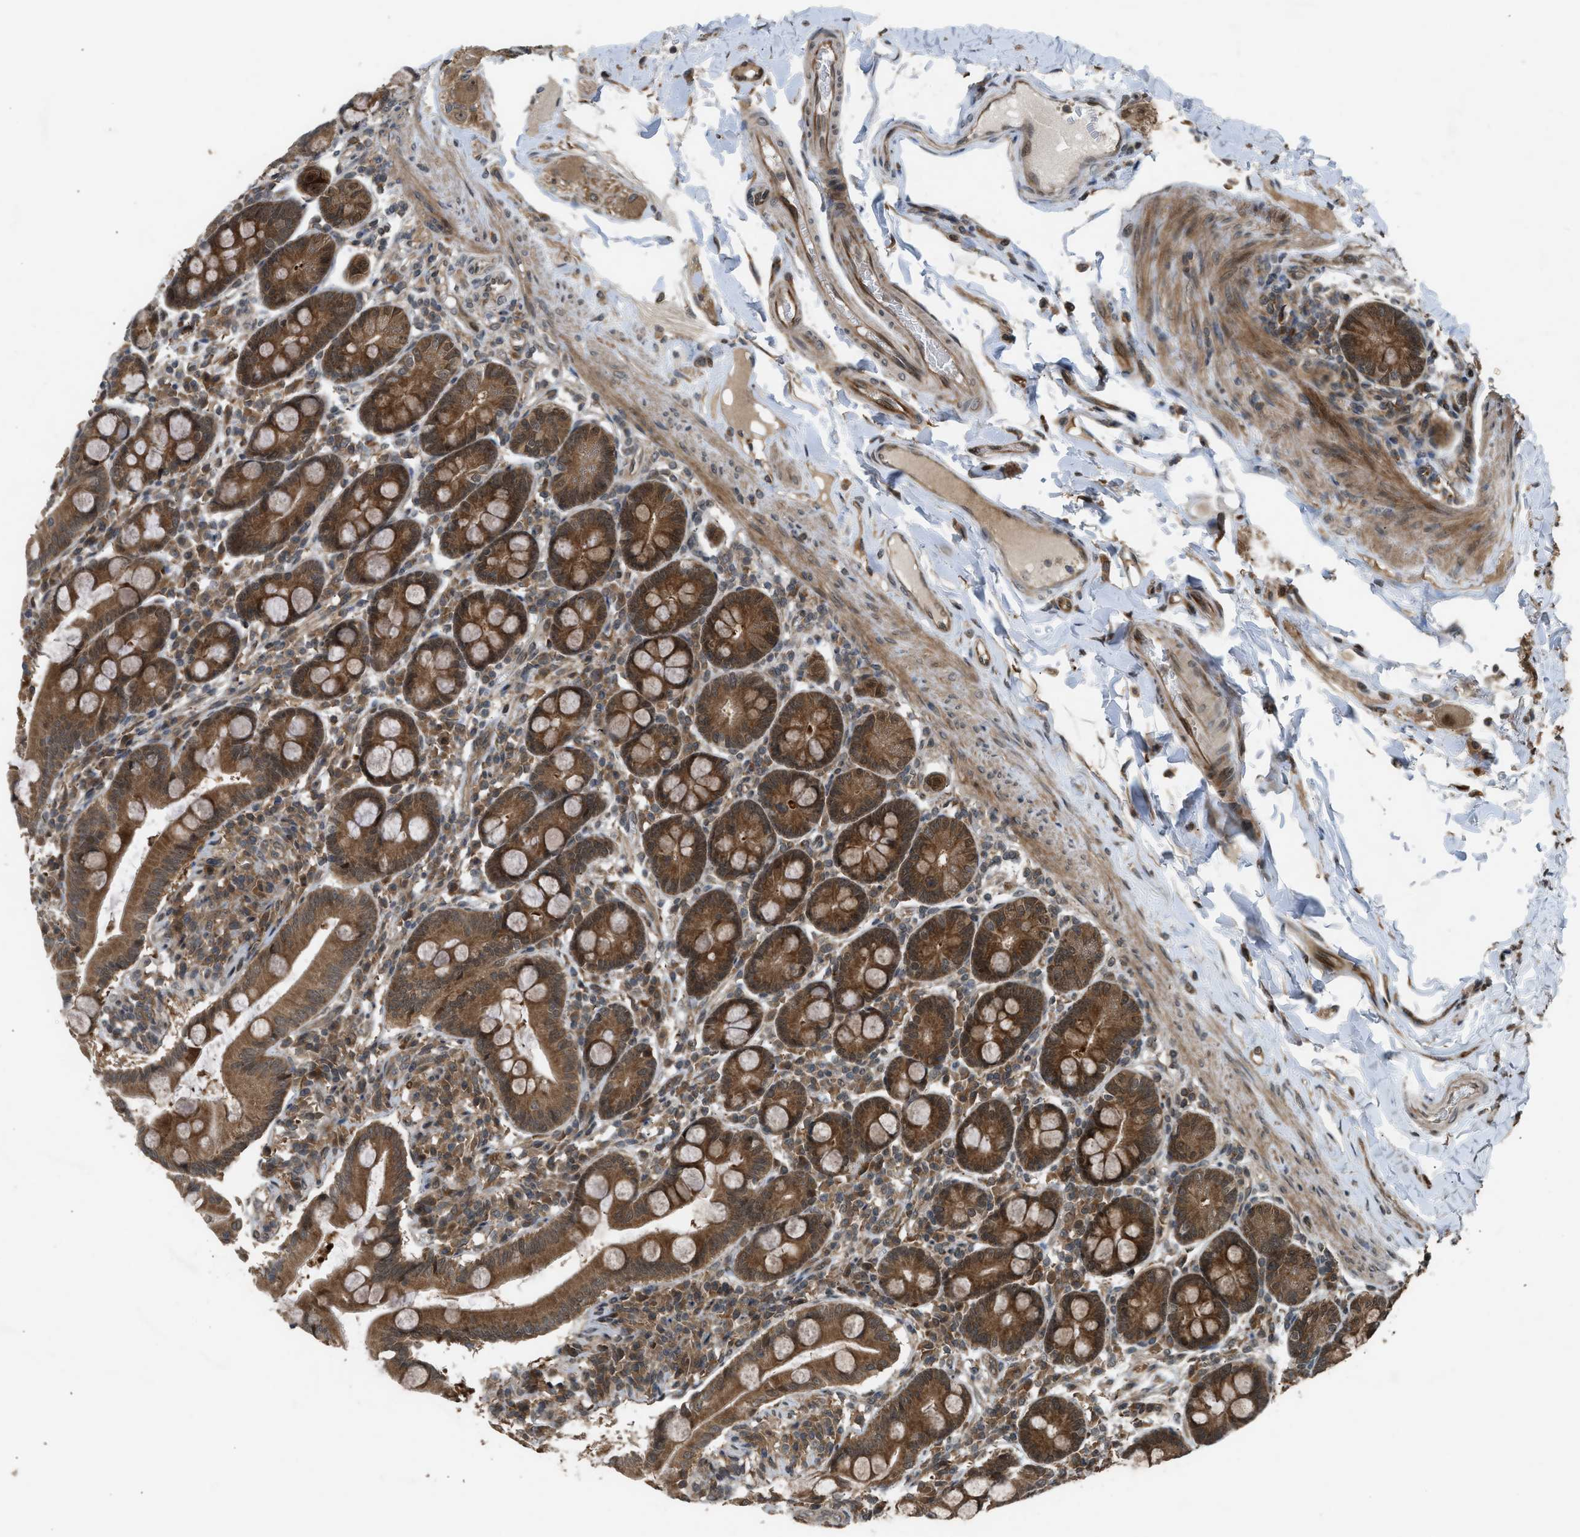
{"staining": {"intensity": "moderate", "quantity": ">75%", "location": "cytoplasmic/membranous"}, "tissue": "duodenum", "cell_type": "Glandular cells", "image_type": "normal", "snomed": [{"axis": "morphology", "description": "Normal tissue, NOS"}, {"axis": "topography", "description": "Duodenum"}], "caption": "Approximately >75% of glandular cells in normal duodenum exhibit moderate cytoplasmic/membranous protein staining as visualized by brown immunohistochemical staining.", "gene": "TXNL1", "patient": {"sex": "male", "age": 50}}